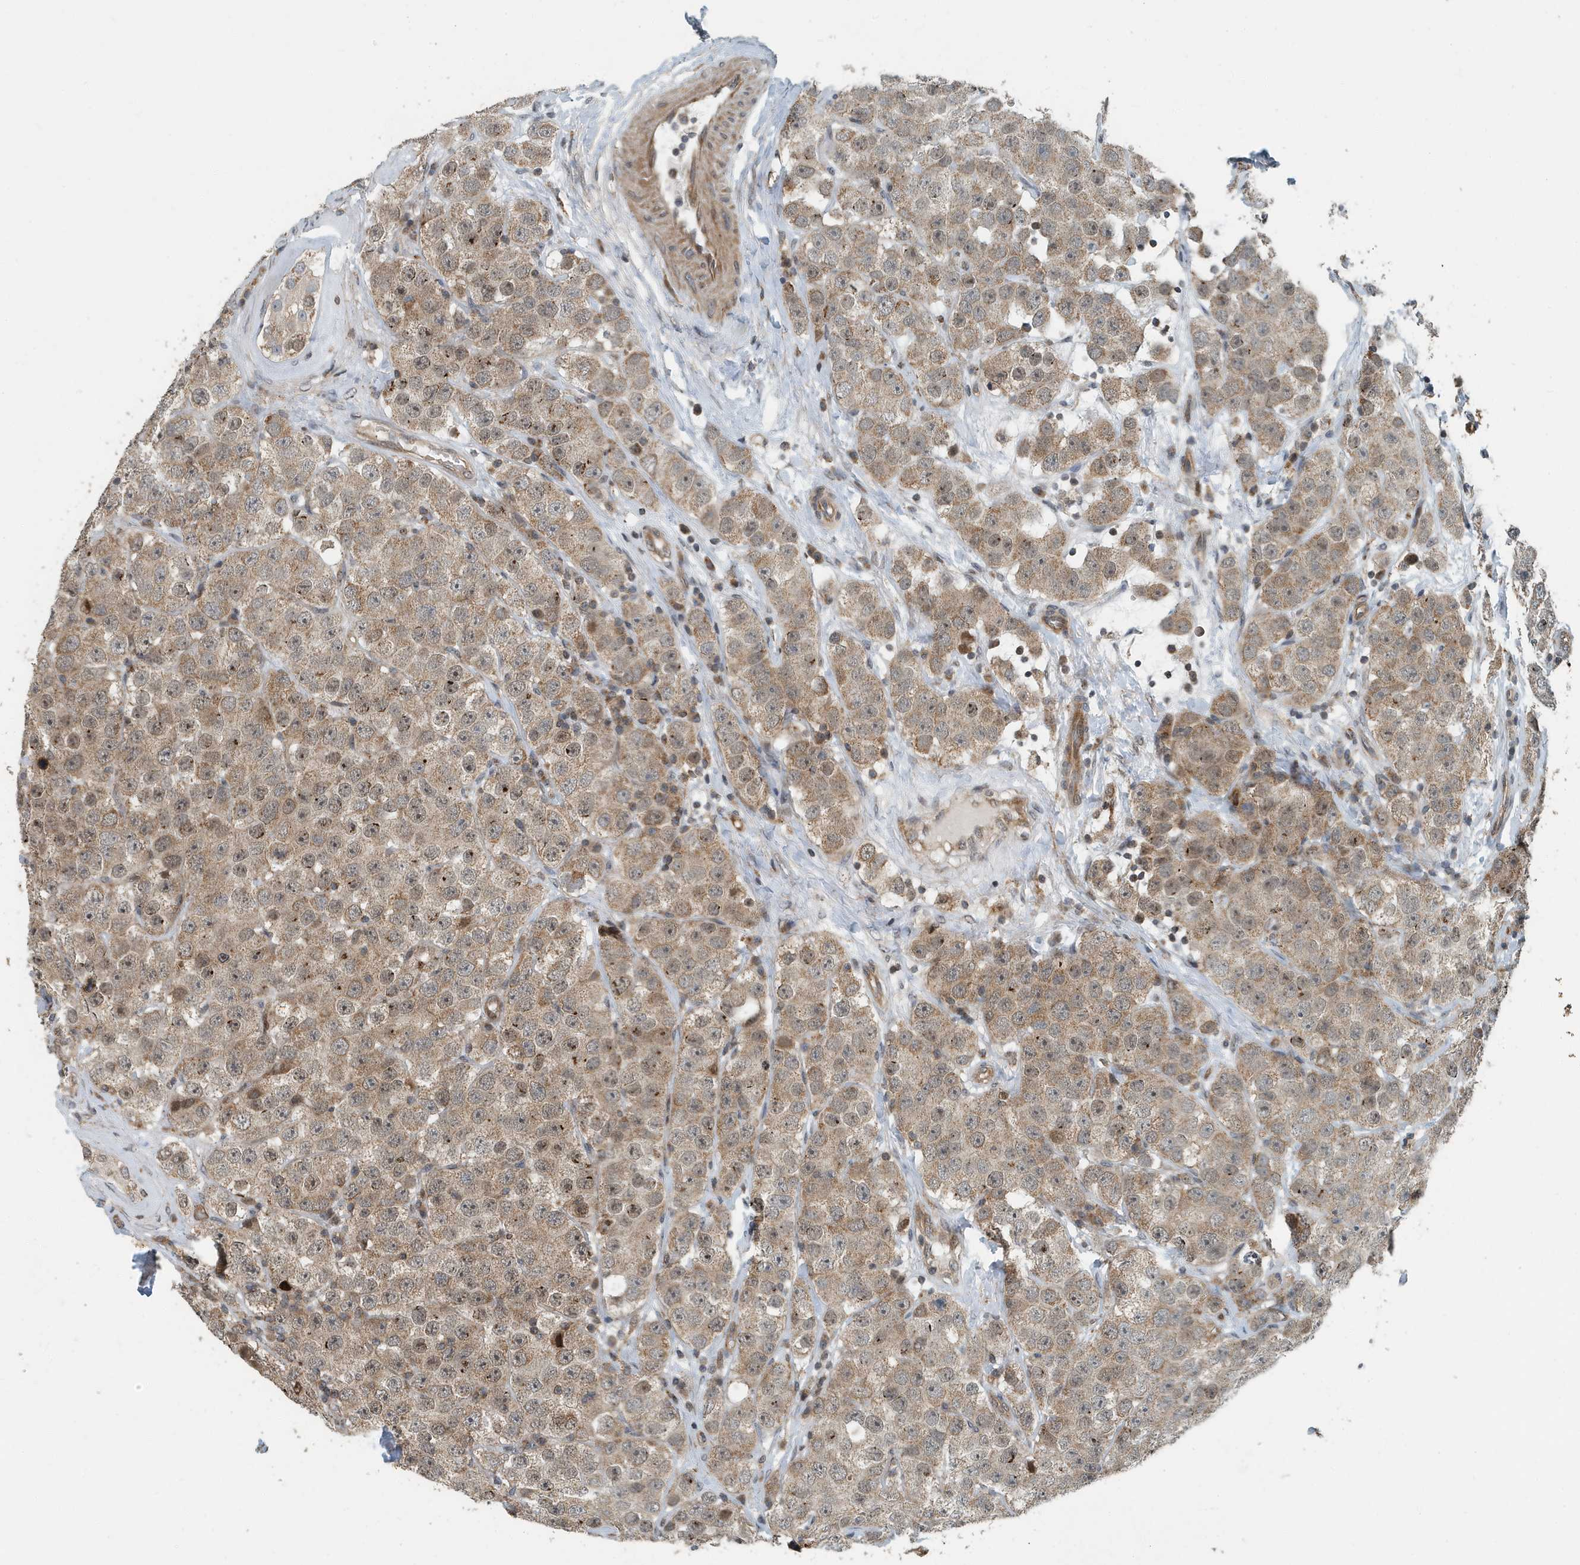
{"staining": {"intensity": "weak", "quantity": "25%-75%", "location": "cytoplasmic/membranous"}, "tissue": "testis cancer", "cell_type": "Tumor cells", "image_type": "cancer", "snomed": [{"axis": "morphology", "description": "Seminoma, NOS"}, {"axis": "topography", "description": "Testis"}], "caption": "Immunohistochemistry (DAB (3,3'-diaminobenzidine)) staining of testis cancer (seminoma) exhibits weak cytoplasmic/membranous protein staining in approximately 25%-75% of tumor cells.", "gene": "KIF15", "patient": {"sex": "male", "age": 28}}